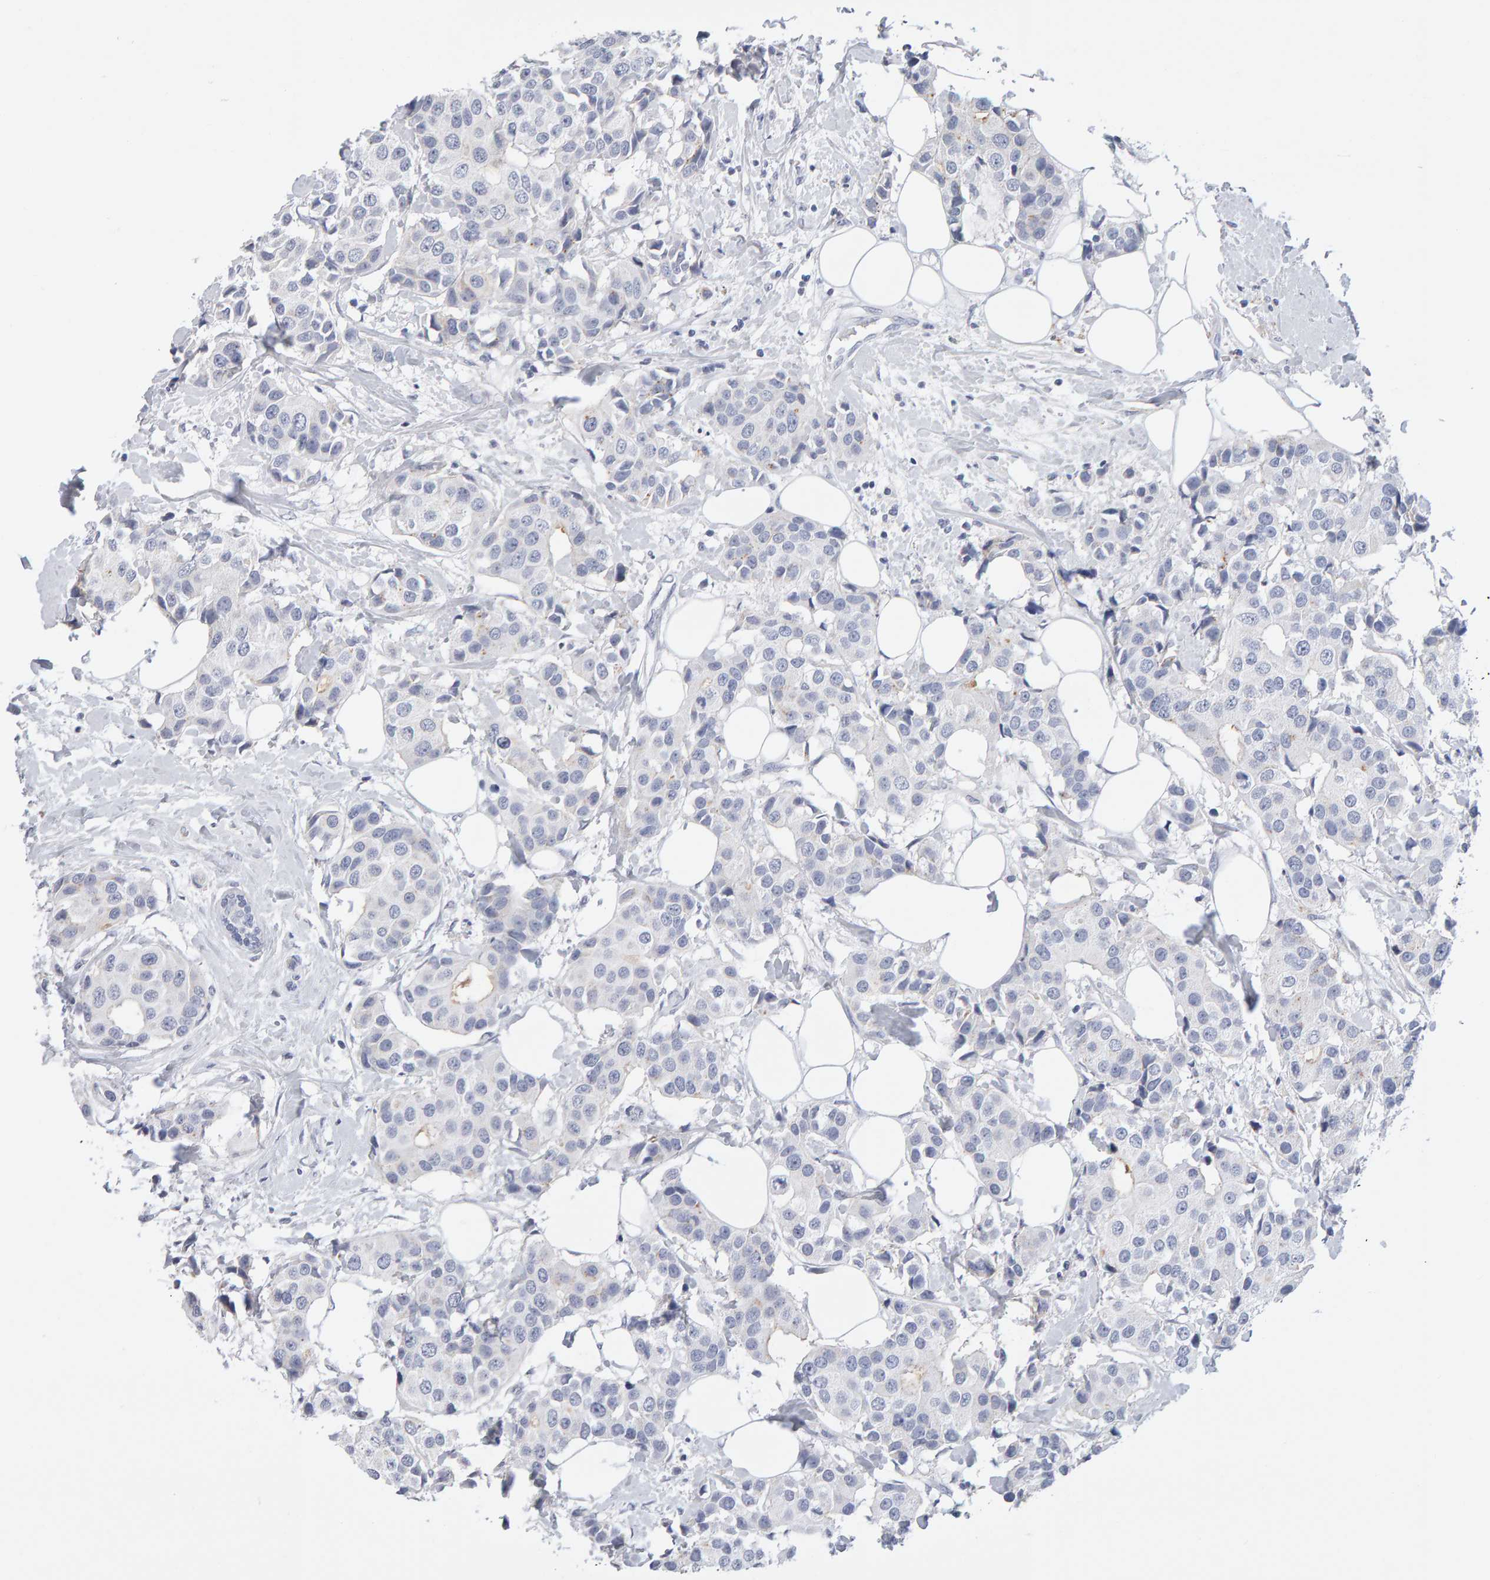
{"staining": {"intensity": "negative", "quantity": "none", "location": "none"}, "tissue": "breast cancer", "cell_type": "Tumor cells", "image_type": "cancer", "snomed": [{"axis": "morphology", "description": "Normal tissue, NOS"}, {"axis": "morphology", "description": "Duct carcinoma"}, {"axis": "topography", "description": "Breast"}], "caption": "Immunohistochemistry image of human breast infiltrating ductal carcinoma stained for a protein (brown), which exhibits no staining in tumor cells.", "gene": "METRNL", "patient": {"sex": "female", "age": 39}}